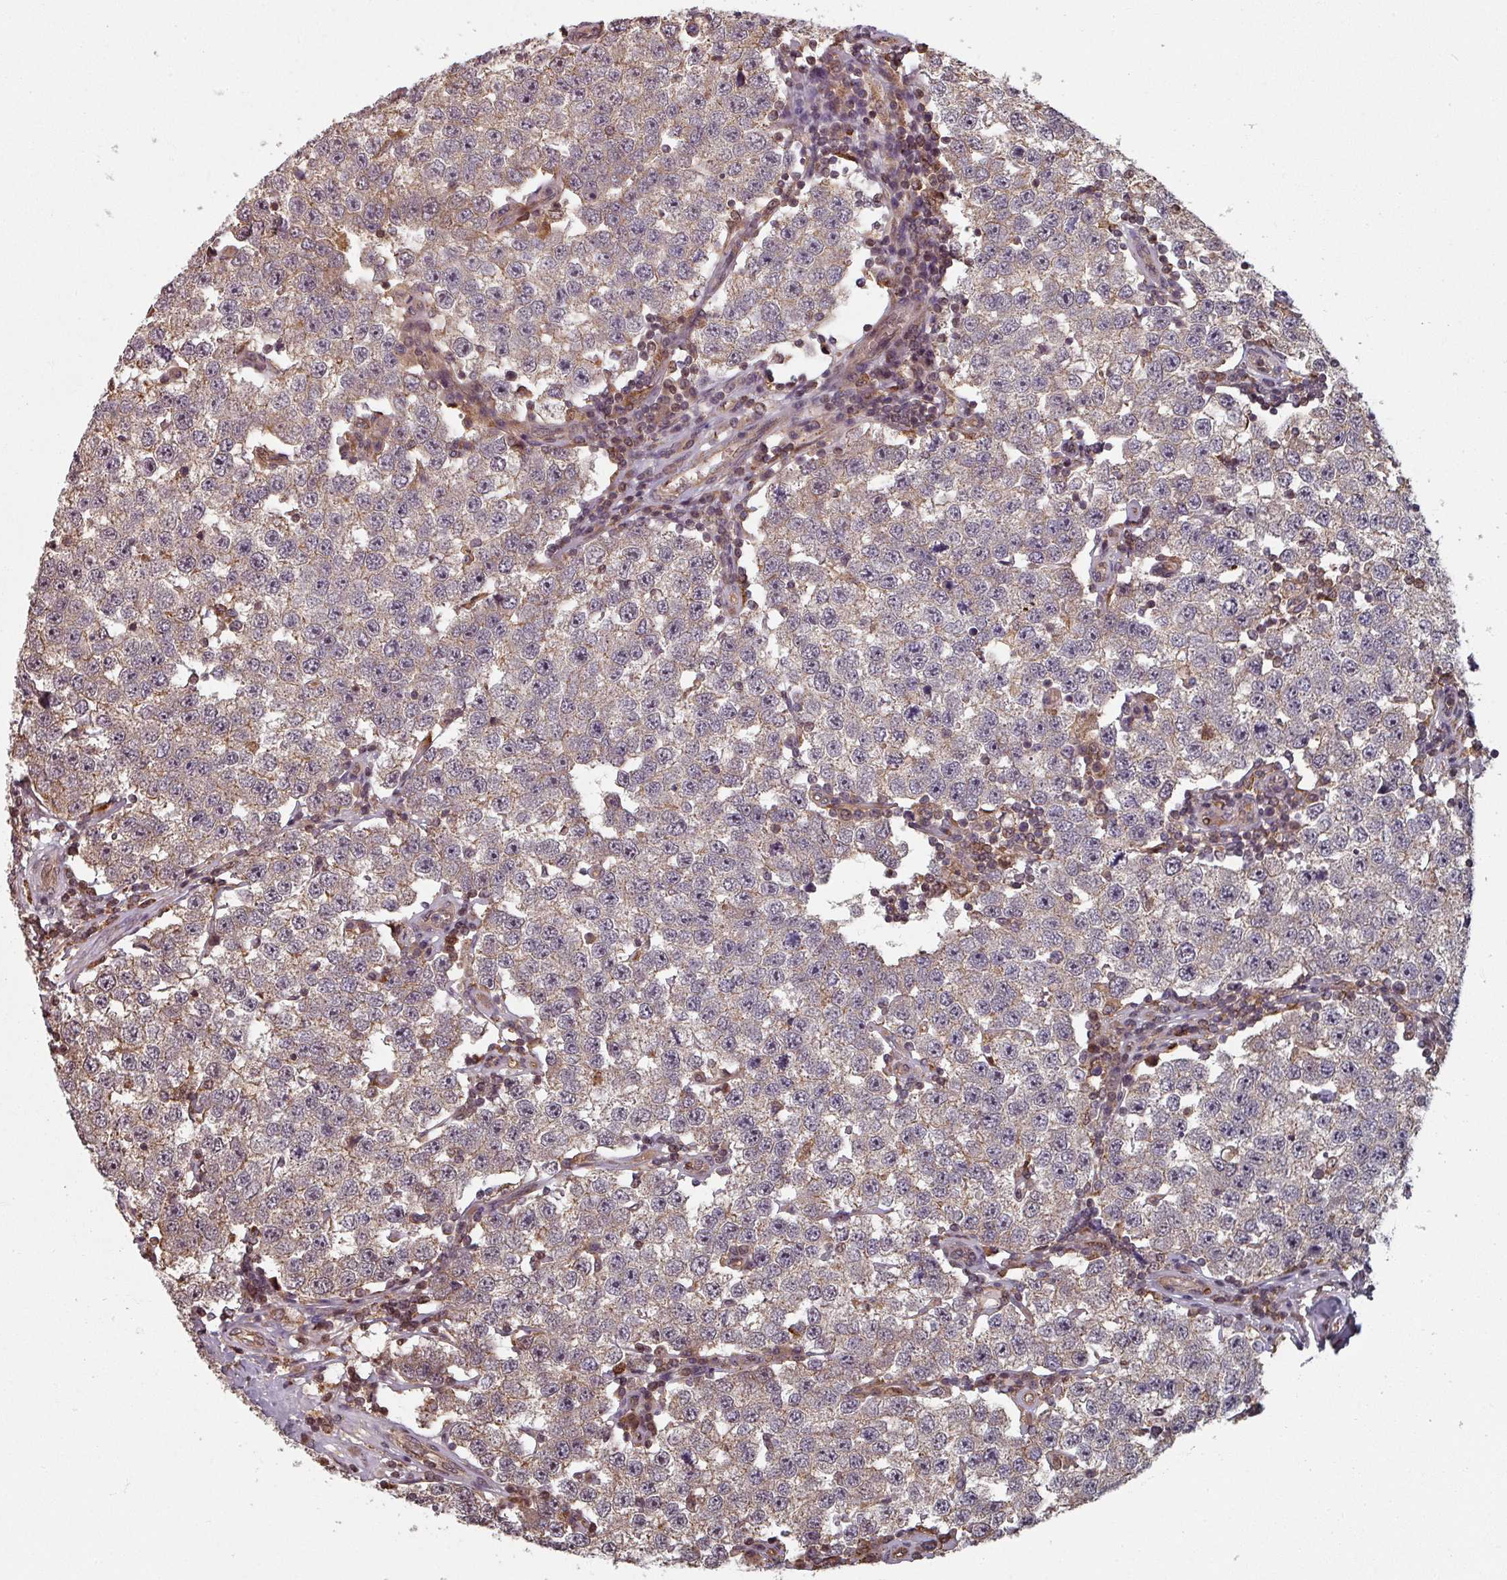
{"staining": {"intensity": "negative", "quantity": "none", "location": "none"}, "tissue": "testis cancer", "cell_type": "Tumor cells", "image_type": "cancer", "snomed": [{"axis": "morphology", "description": "Seminoma, NOS"}, {"axis": "topography", "description": "Testis"}], "caption": "Testis cancer was stained to show a protein in brown. There is no significant expression in tumor cells.", "gene": "EID1", "patient": {"sex": "male", "age": 34}}